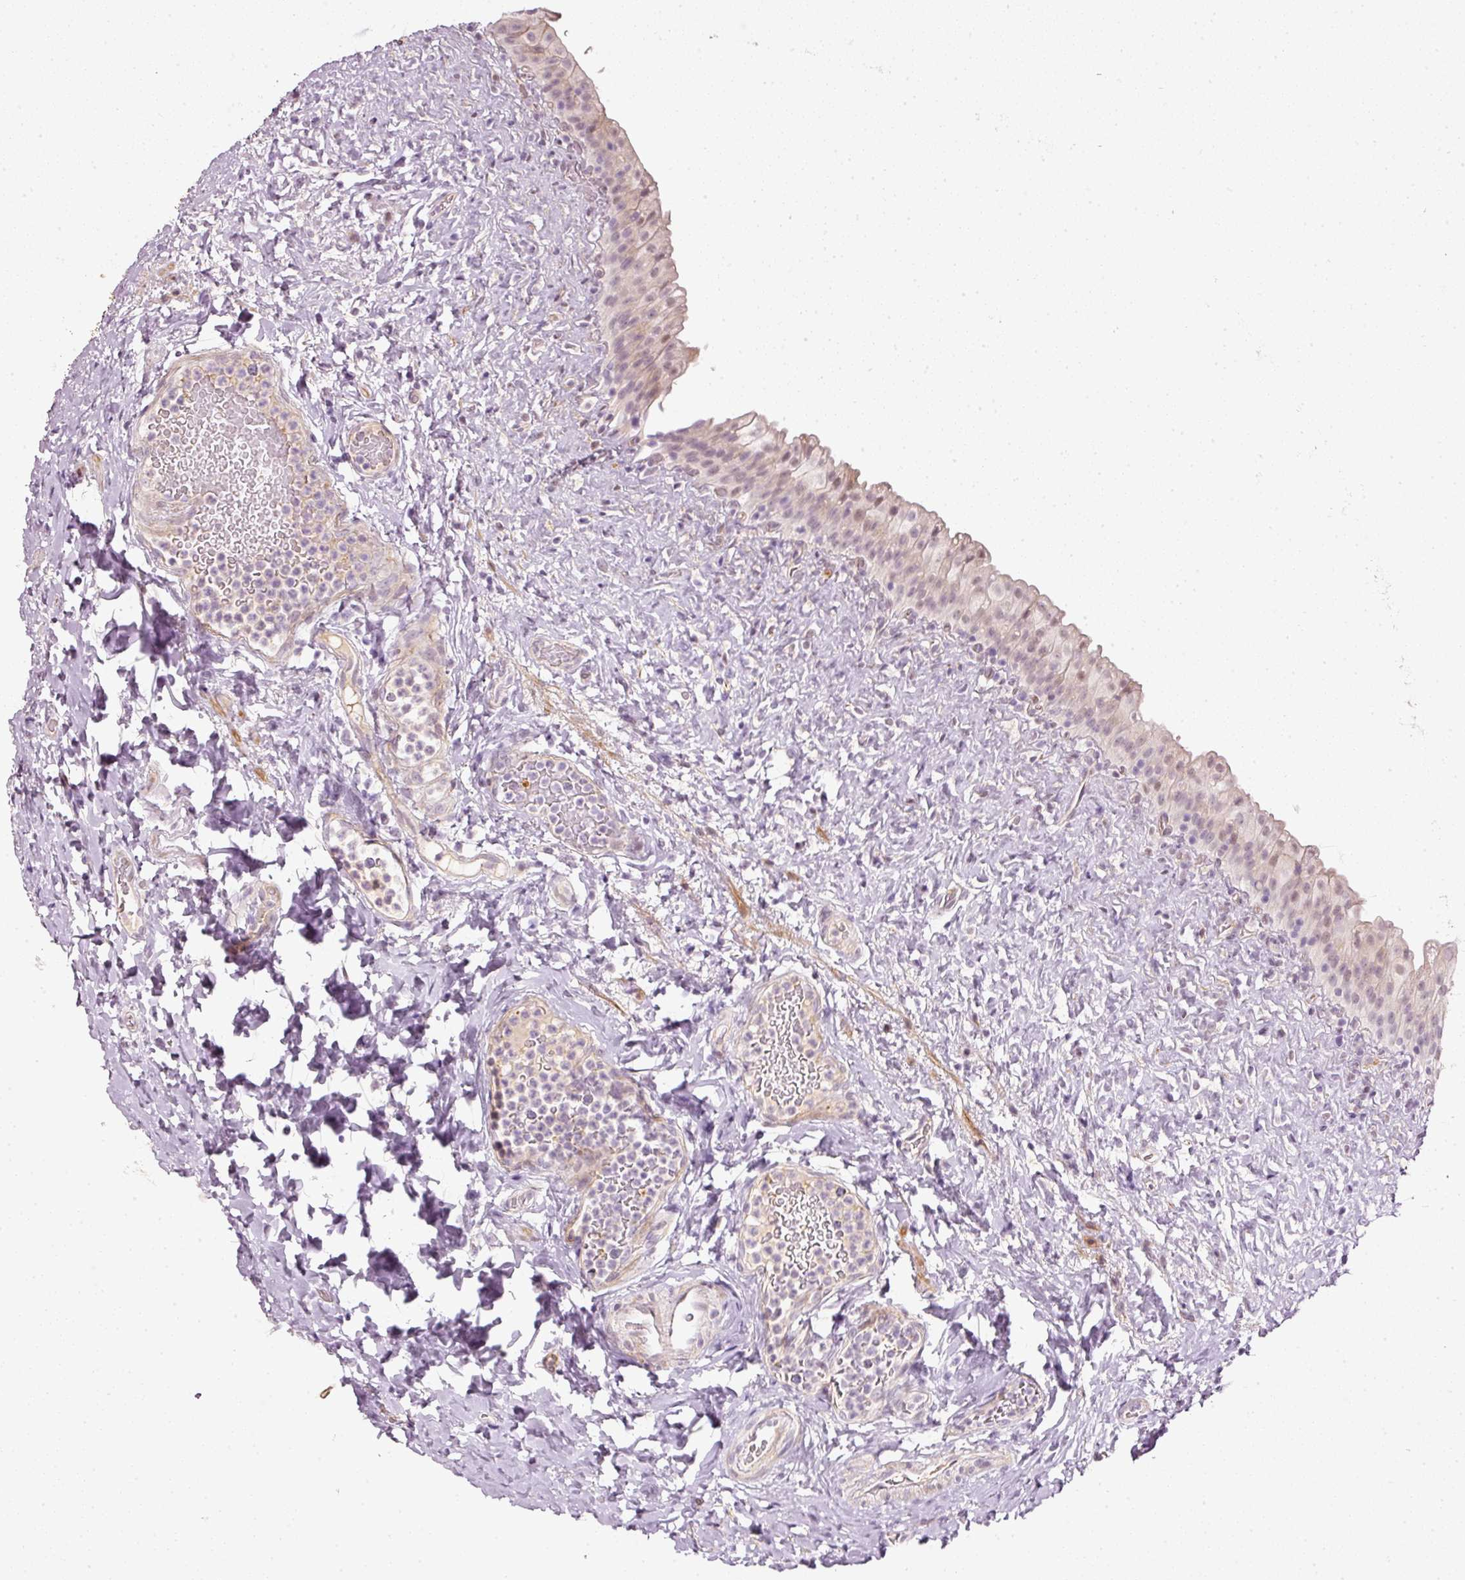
{"staining": {"intensity": "weak", "quantity": "25%-75%", "location": "nuclear"}, "tissue": "urinary bladder", "cell_type": "Urothelial cells", "image_type": "normal", "snomed": [{"axis": "morphology", "description": "Normal tissue, NOS"}, {"axis": "topography", "description": "Urinary bladder"}], "caption": "The histopathology image demonstrates staining of benign urinary bladder, revealing weak nuclear protein staining (brown color) within urothelial cells. Nuclei are stained in blue.", "gene": "TOGARAM1", "patient": {"sex": "female", "age": 27}}